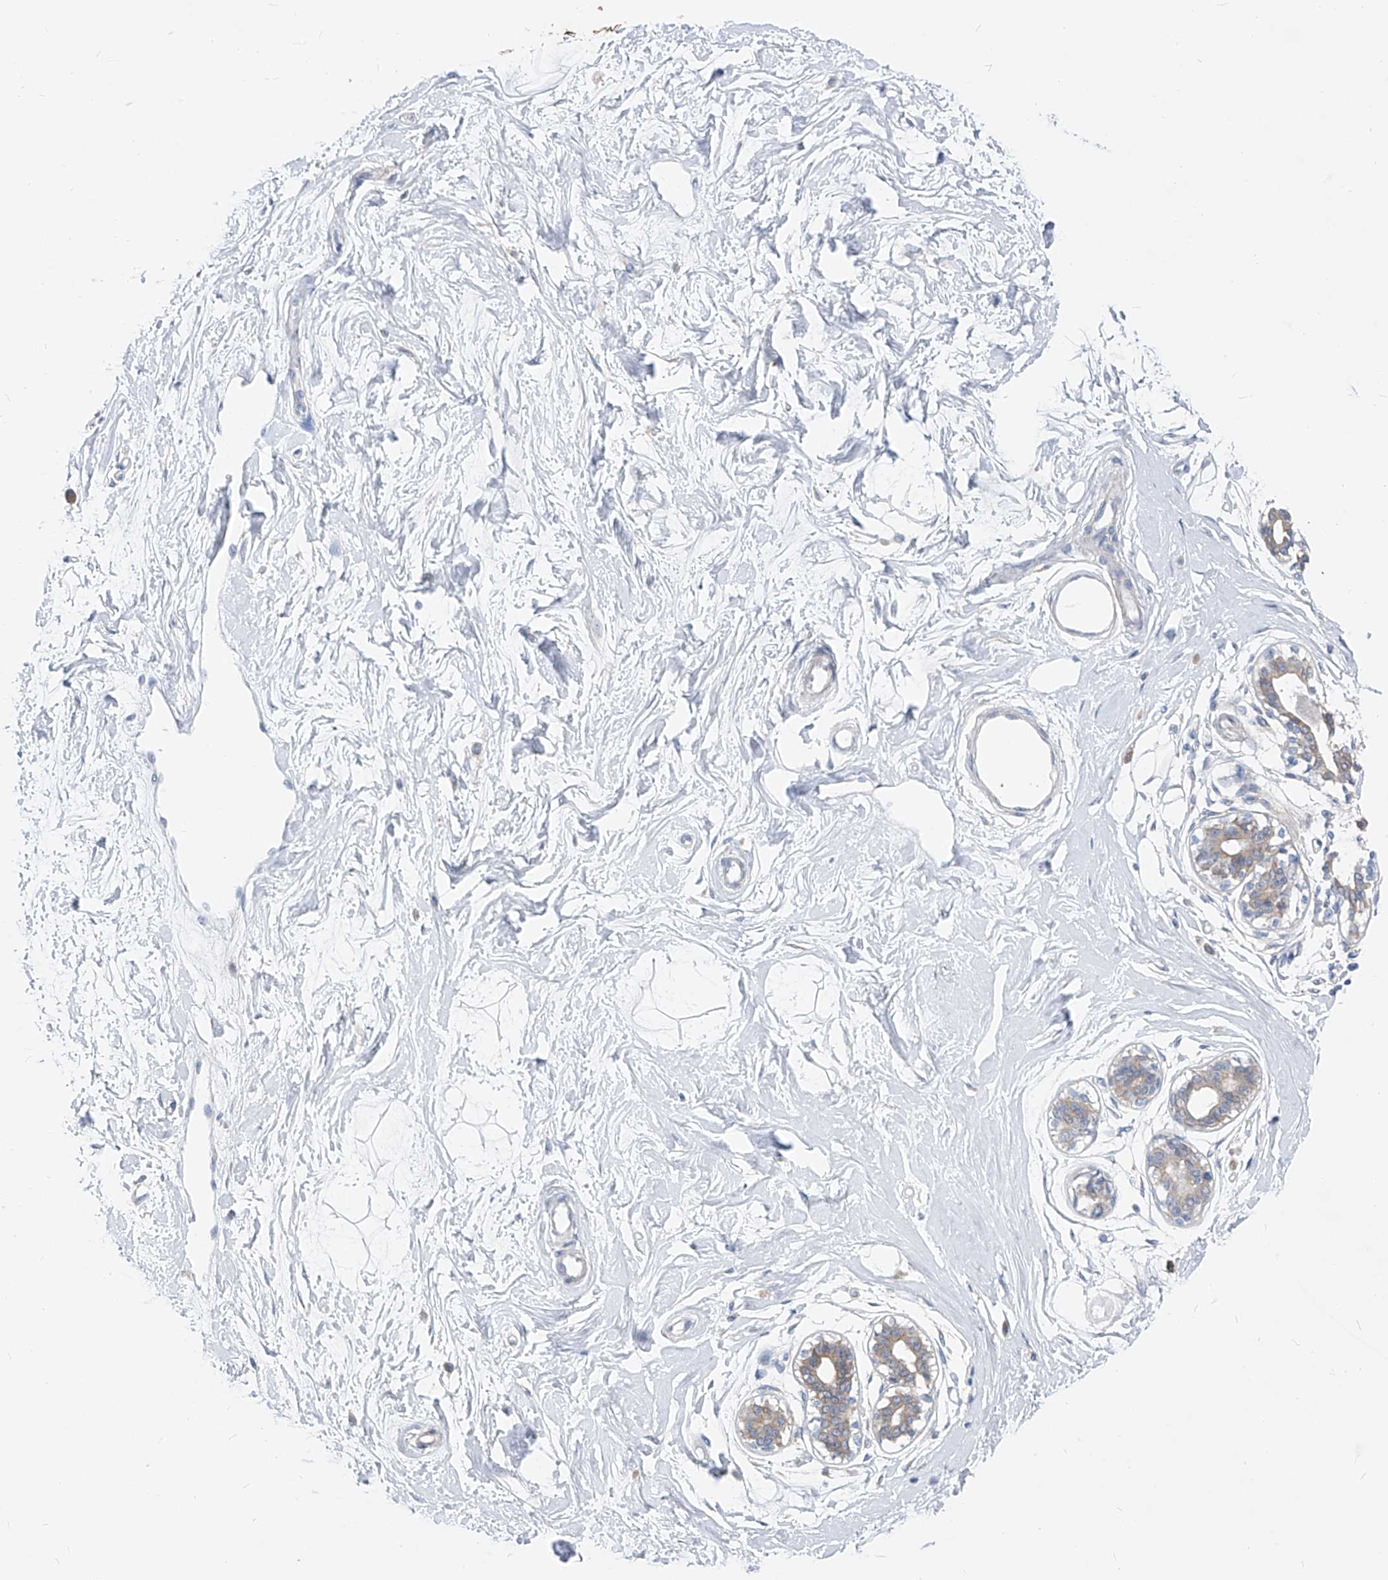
{"staining": {"intensity": "negative", "quantity": "none", "location": "none"}, "tissue": "breast", "cell_type": "Adipocytes", "image_type": "normal", "snomed": [{"axis": "morphology", "description": "Normal tissue, NOS"}, {"axis": "topography", "description": "Breast"}], "caption": "An immunohistochemistry image of benign breast is shown. There is no staining in adipocytes of breast. Brightfield microscopy of immunohistochemistry (IHC) stained with DAB (brown) and hematoxylin (blue), captured at high magnification.", "gene": "UFL1", "patient": {"sex": "female", "age": 45}}